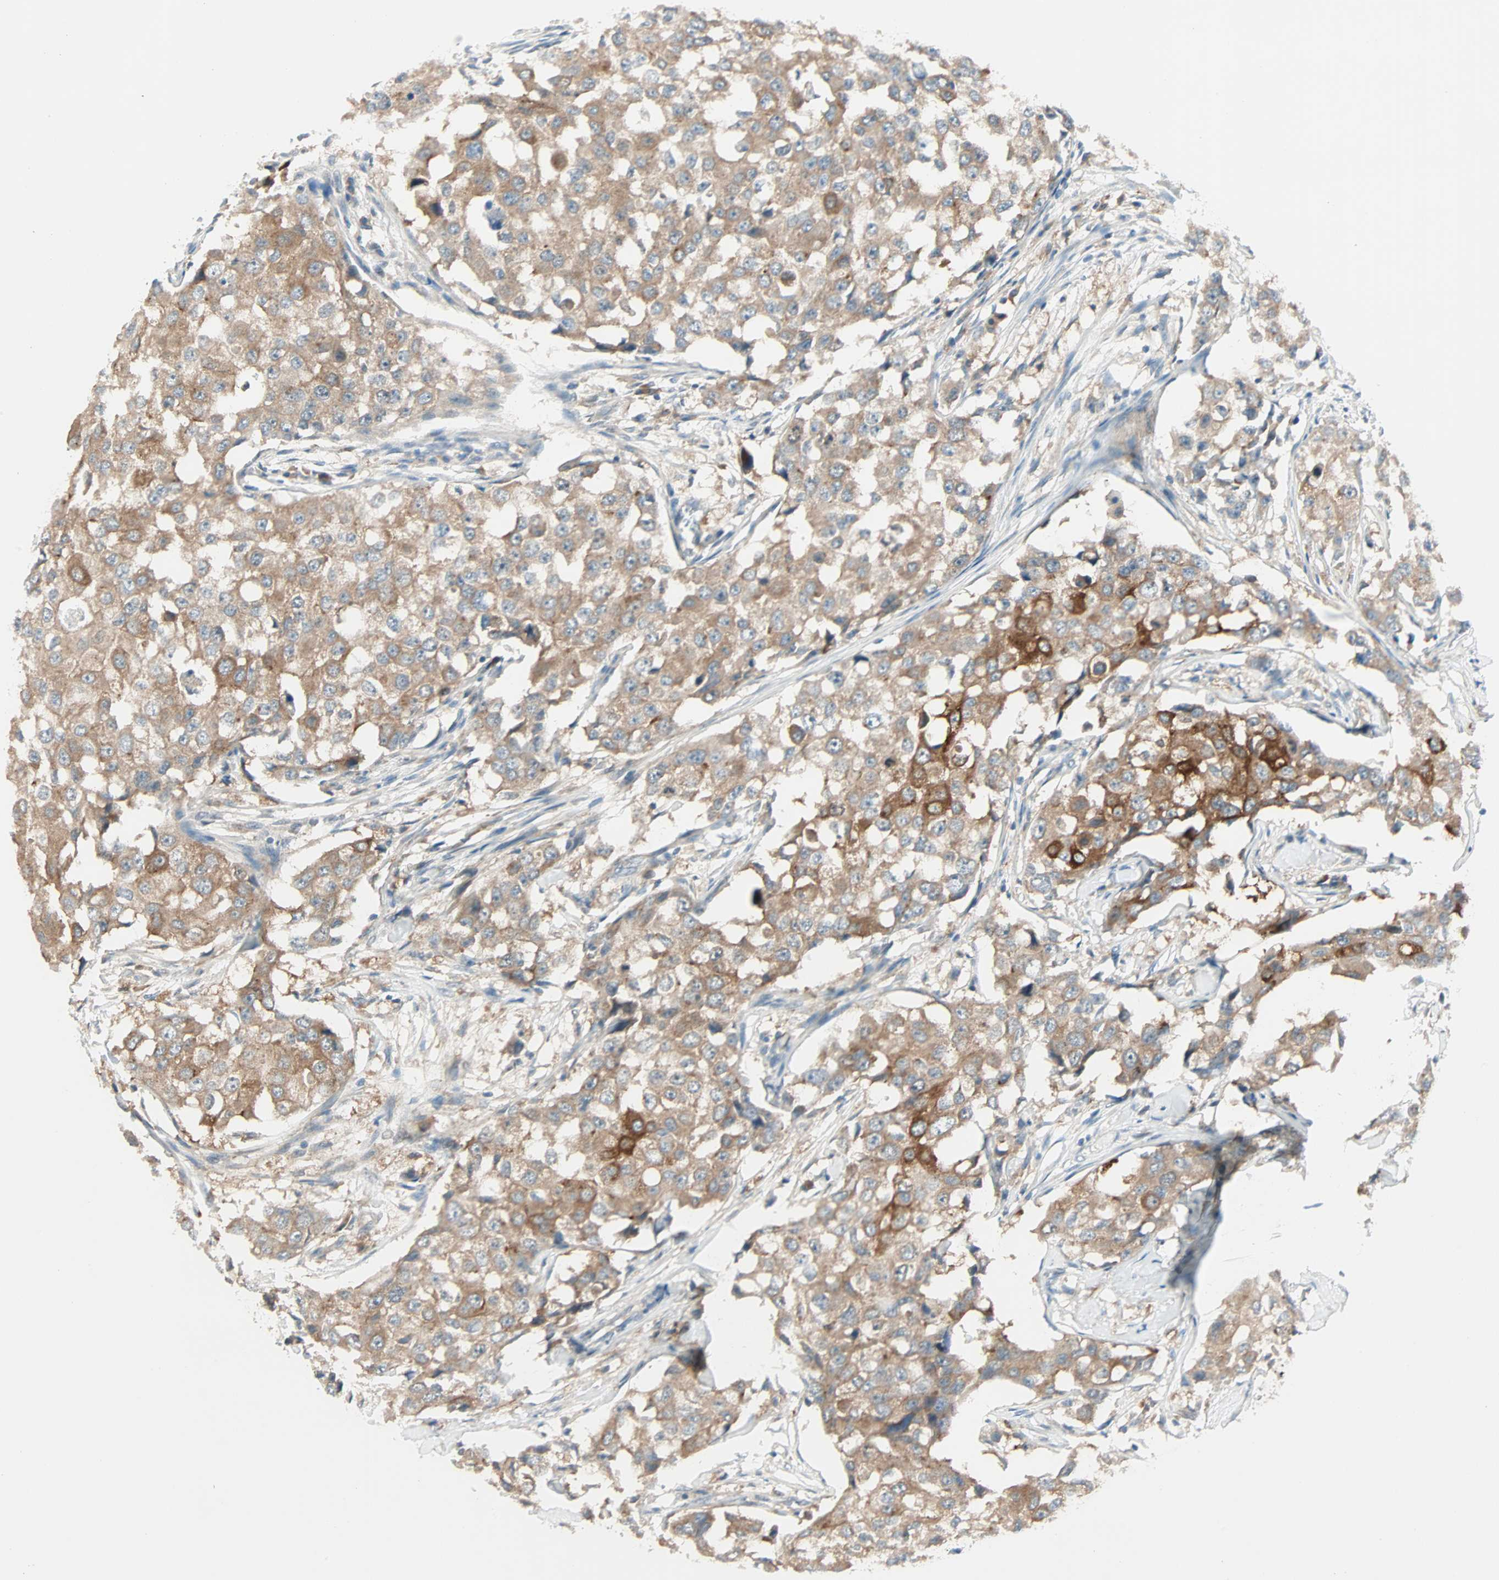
{"staining": {"intensity": "moderate", "quantity": ">75%", "location": "cytoplasmic/membranous"}, "tissue": "breast cancer", "cell_type": "Tumor cells", "image_type": "cancer", "snomed": [{"axis": "morphology", "description": "Duct carcinoma"}, {"axis": "topography", "description": "Breast"}], "caption": "A medium amount of moderate cytoplasmic/membranous positivity is seen in about >75% of tumor cells in breast cancer tissue. The staining was performed using DAB, with brown indicating positive protein expression. Nuclei are stained blue with hematoxylin.", "gene": "SMIM8", "patient": {"sex": "female", "age": 27}}